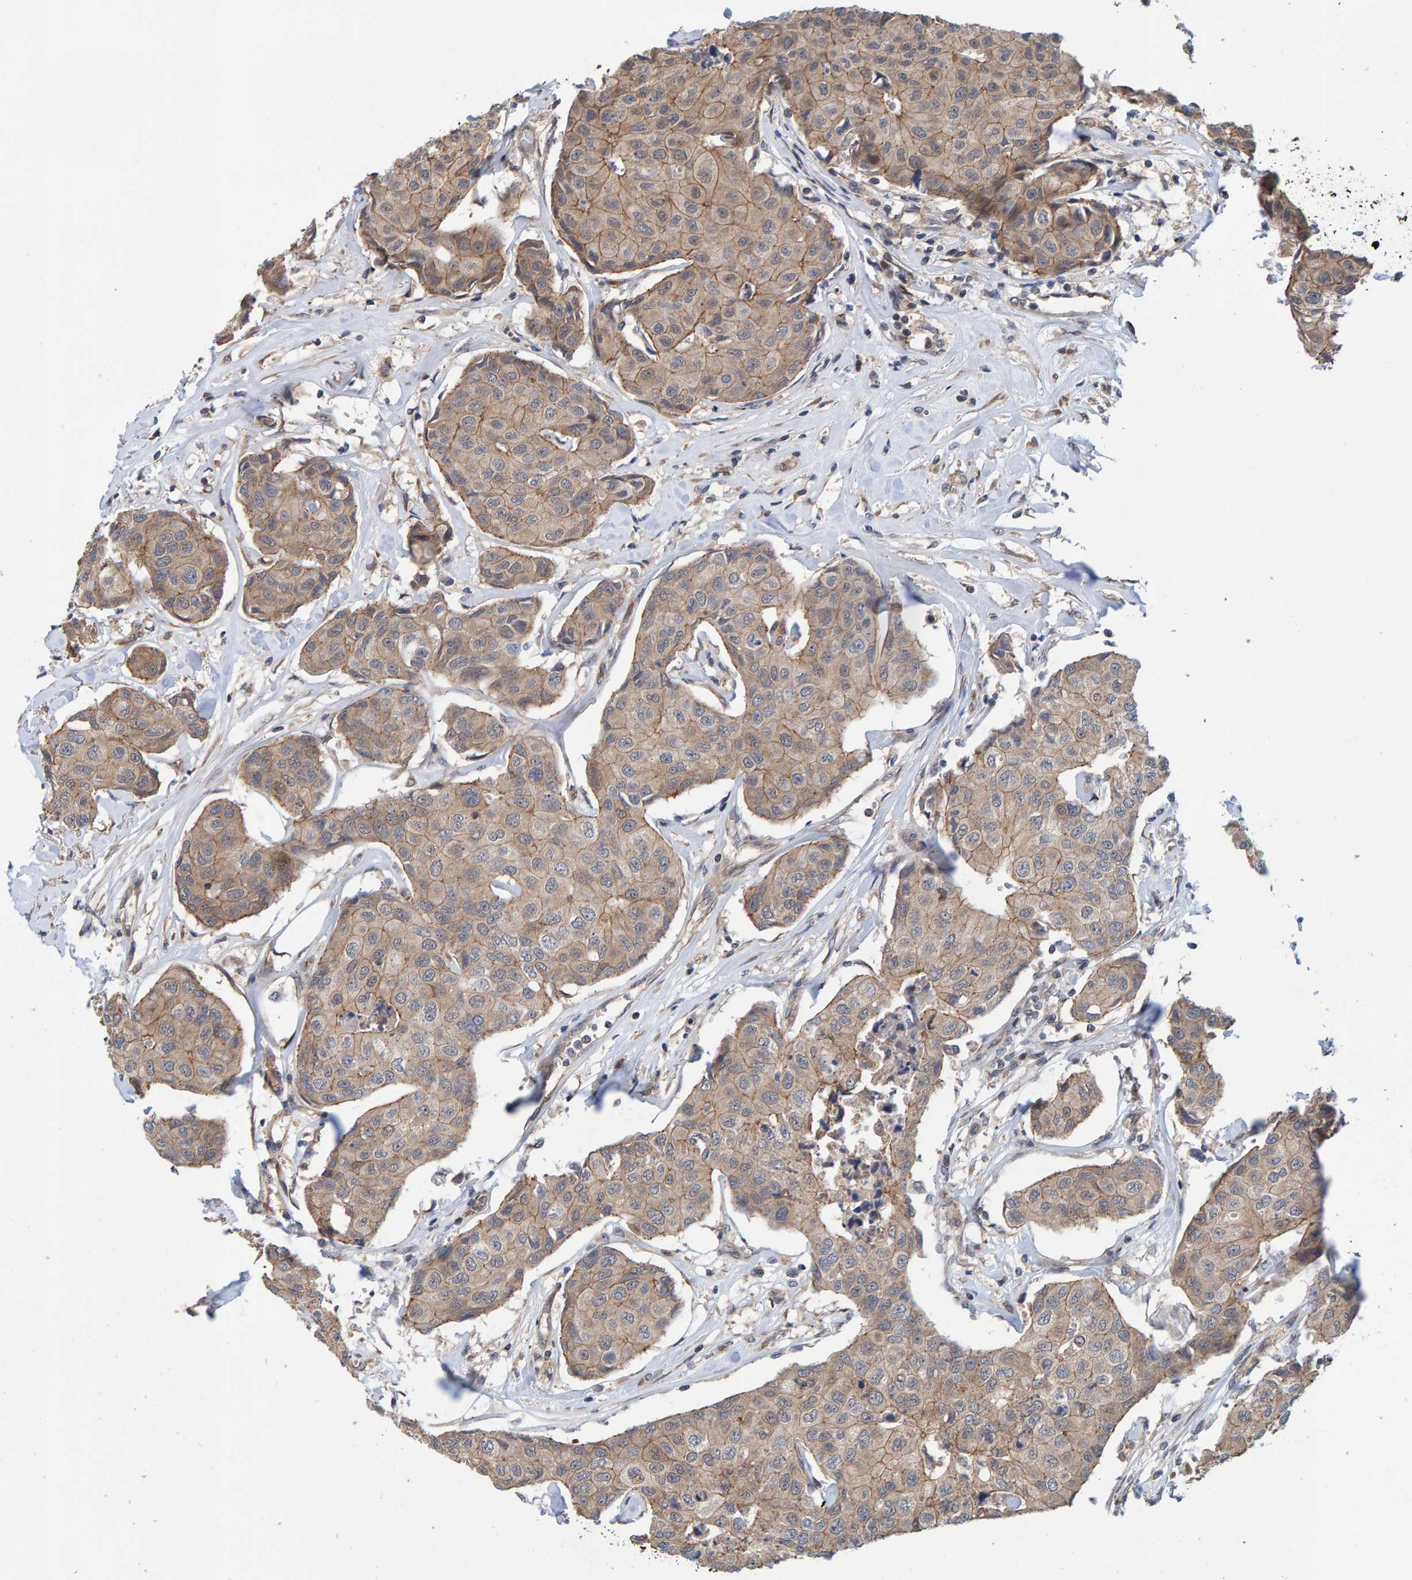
{"staining": {"intensity": "moderate", "quantity": ">75%", "location": "cytoplasmic/membranous"}, "tissue": "breast cancer", "cell_type": "Tumor cells", "image_type": "cancer", "snomed": [{"axis": "morphology", "description": "Duct carcinoma"}, {"axis": "topography", "description": "Breast"}], "caption": "The image shows a brown stain indicating the presence of a protein in the cytoplasmic/membranous of tumor cells in invasive ductal carcinoma (breast).", "gene": "SCRN2", "patient": {"sex": "female", "age": 80}}